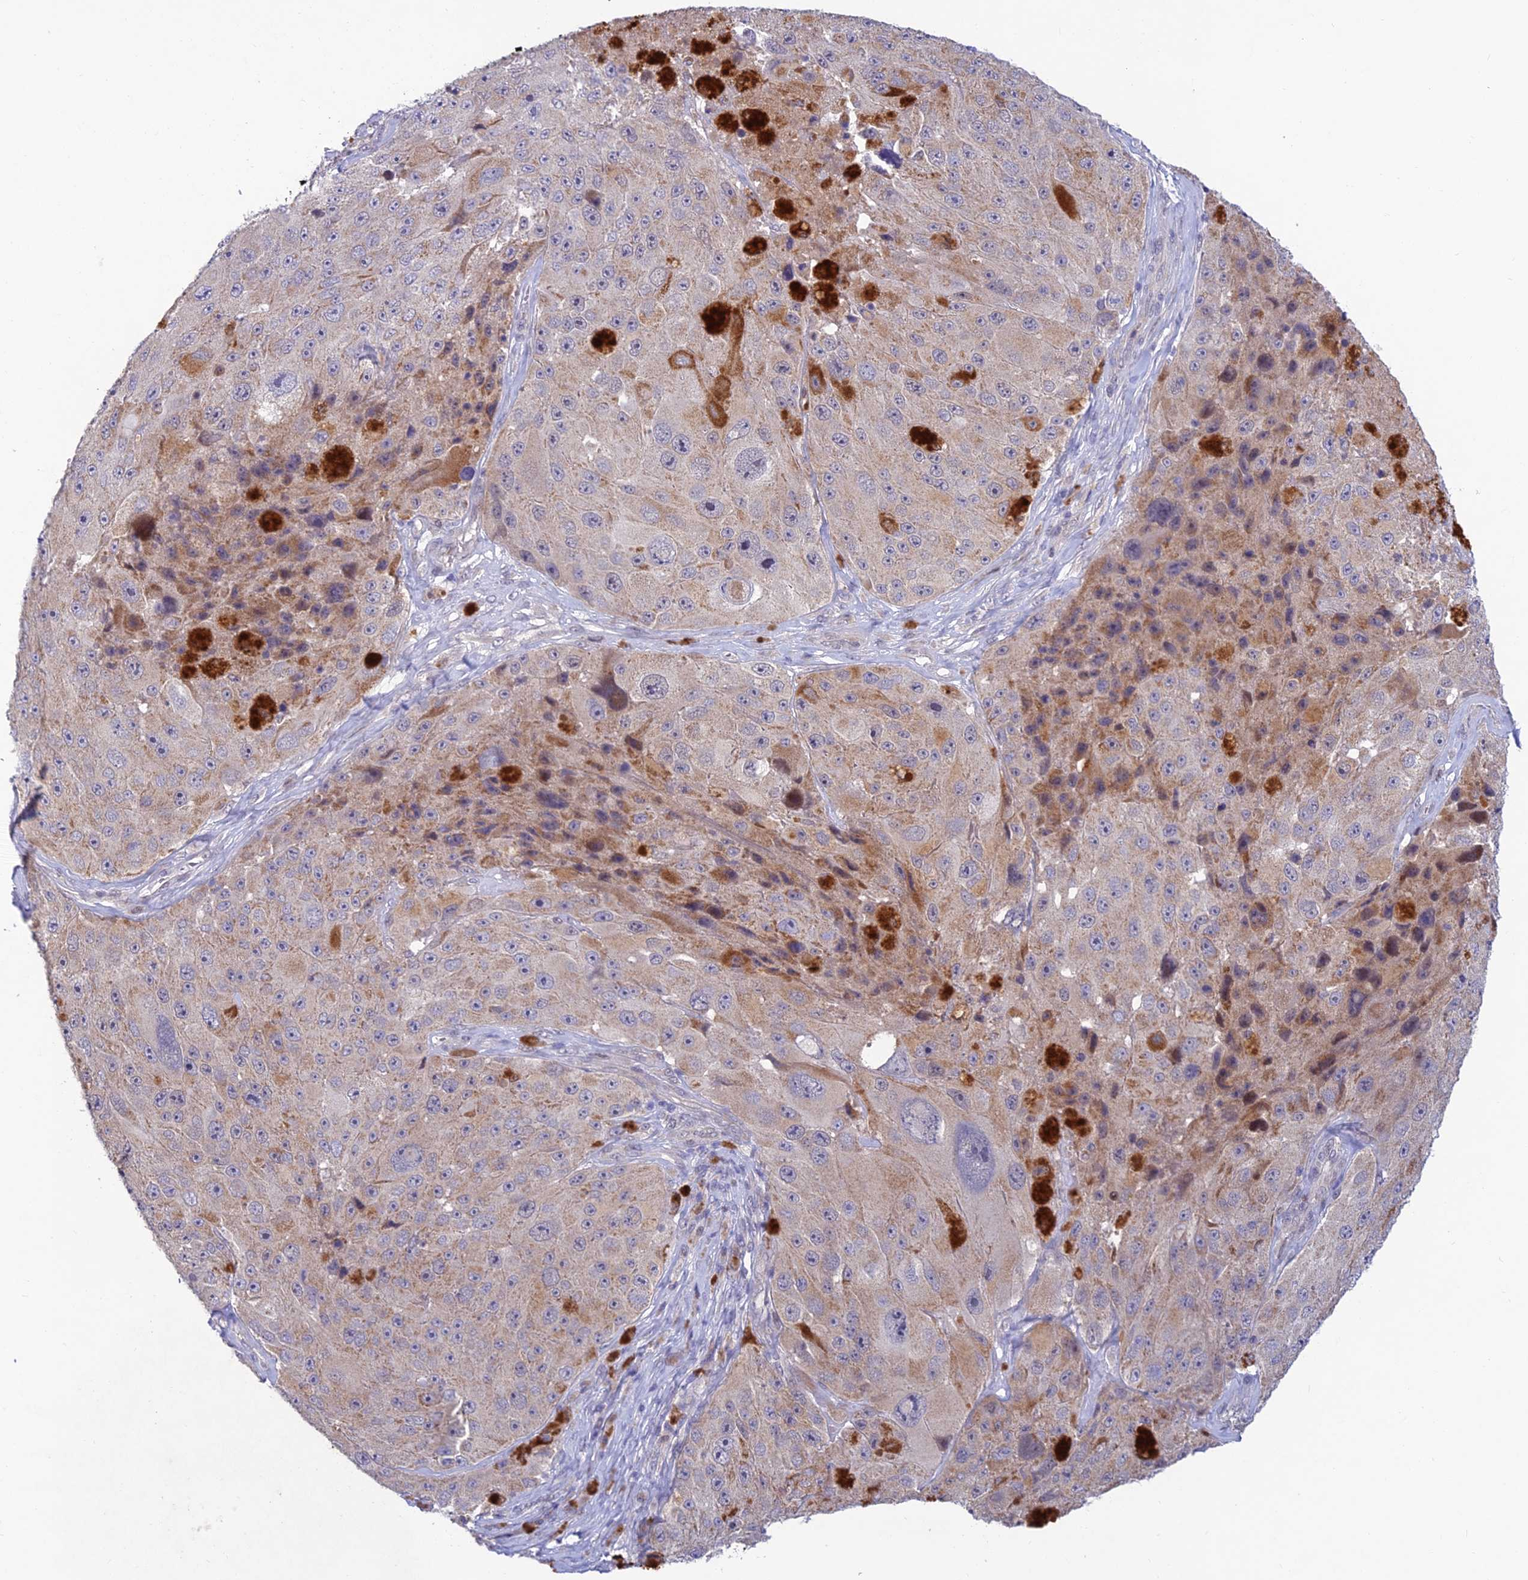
{"staining": {"intensity": "weak", "quantity": "25%-75%", "location": "cytoplasmic/membranous"}, "tissue": "melanoma", "cell_type": "Tumor cells", "image_type": "cancer", "snomed": [{"axis": "morphology", "description": "Malignant melanoma, Metastatic site"}, {"axis": "topography", "description": "Lymph node"}], "caption": "Protein analysis of malignant melanoma (metastatic site) tissue reveals weak cytoplasmic/membranous positivity in about 25%-75% of tumor cells.", "gene": "FASTKD5", "patient": {"sex": "male", "age": 62}}